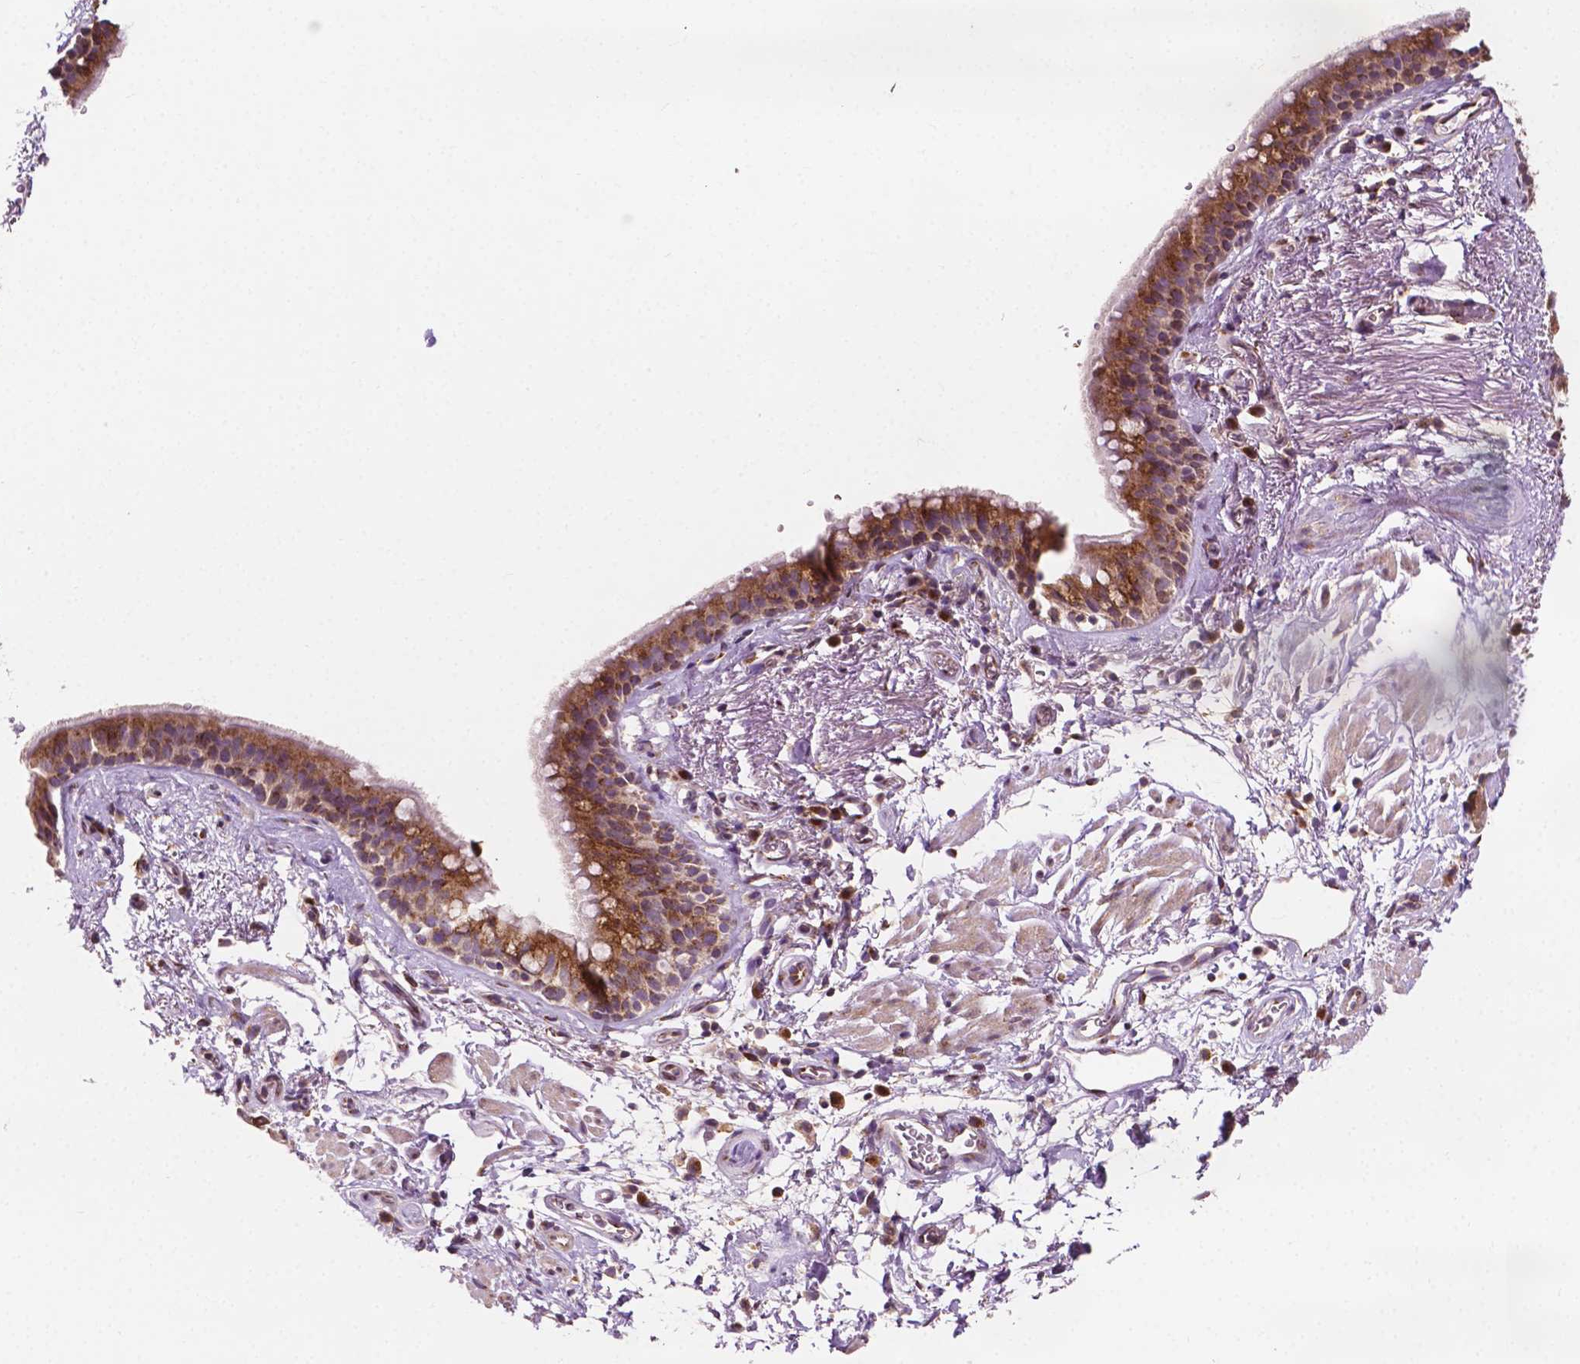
{"staining": {"intensity": "moderate", "quantity": ">75%", "location": "cytoplasmic/membranous"}, "tissue": "bronchus", "cell_type": "Respiratory epithelial cells", "image_type": "normal", "snomed": [{"axis": "morphology", "description": "Normal tissue, NOS"}, {"axis": "topography", "description": "Cartilage tissue"}, {"axis": "topography", "description": "Bronchus"}], "caption": "Bronchus stained for a protein (brown) shows moderate cytoplasmic/membranous positive positivity in approximately >75% of respiratory epithelial cells.", "gene": "EBAG9", "patient": {"sex": "male", "age": 58}}